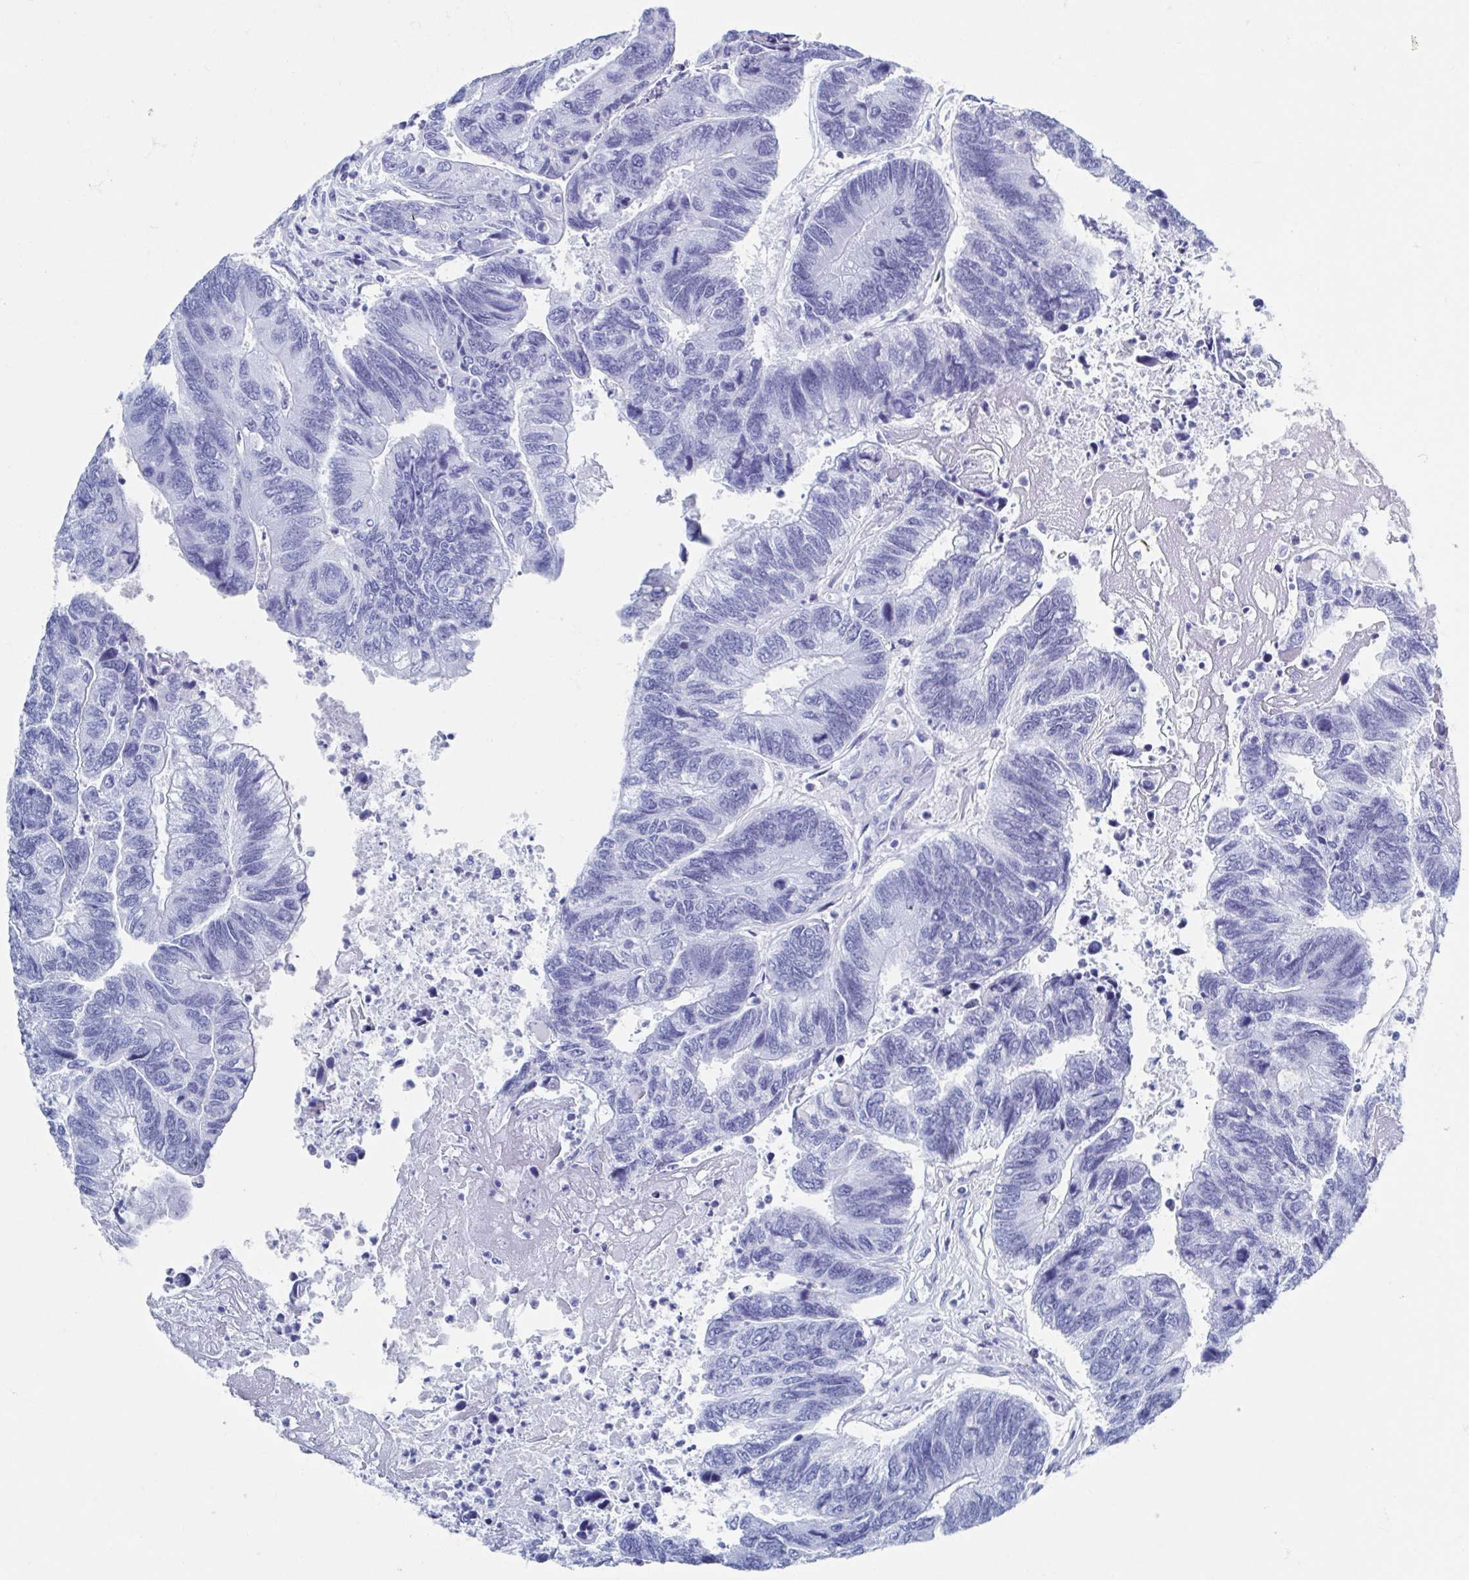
{"staining": {"intensity": "negative", "quantity": "none", "location": "none"}, "tissue": "colorectal cancer", "cell_type": "Tumor cells", "image_type": "cancer", "snomed": [{"axis": "morphology", "description": "Adenocarcinoma, NOS"}, {"axis": "topography", "description": "Colon"}], "caption": "Human colorectal adenocarcinoma stained for a protein using IHC reveals no staining in tumor cells.", "gene": "C10orf53", "patient": {"sex": "female", "age": 67}}